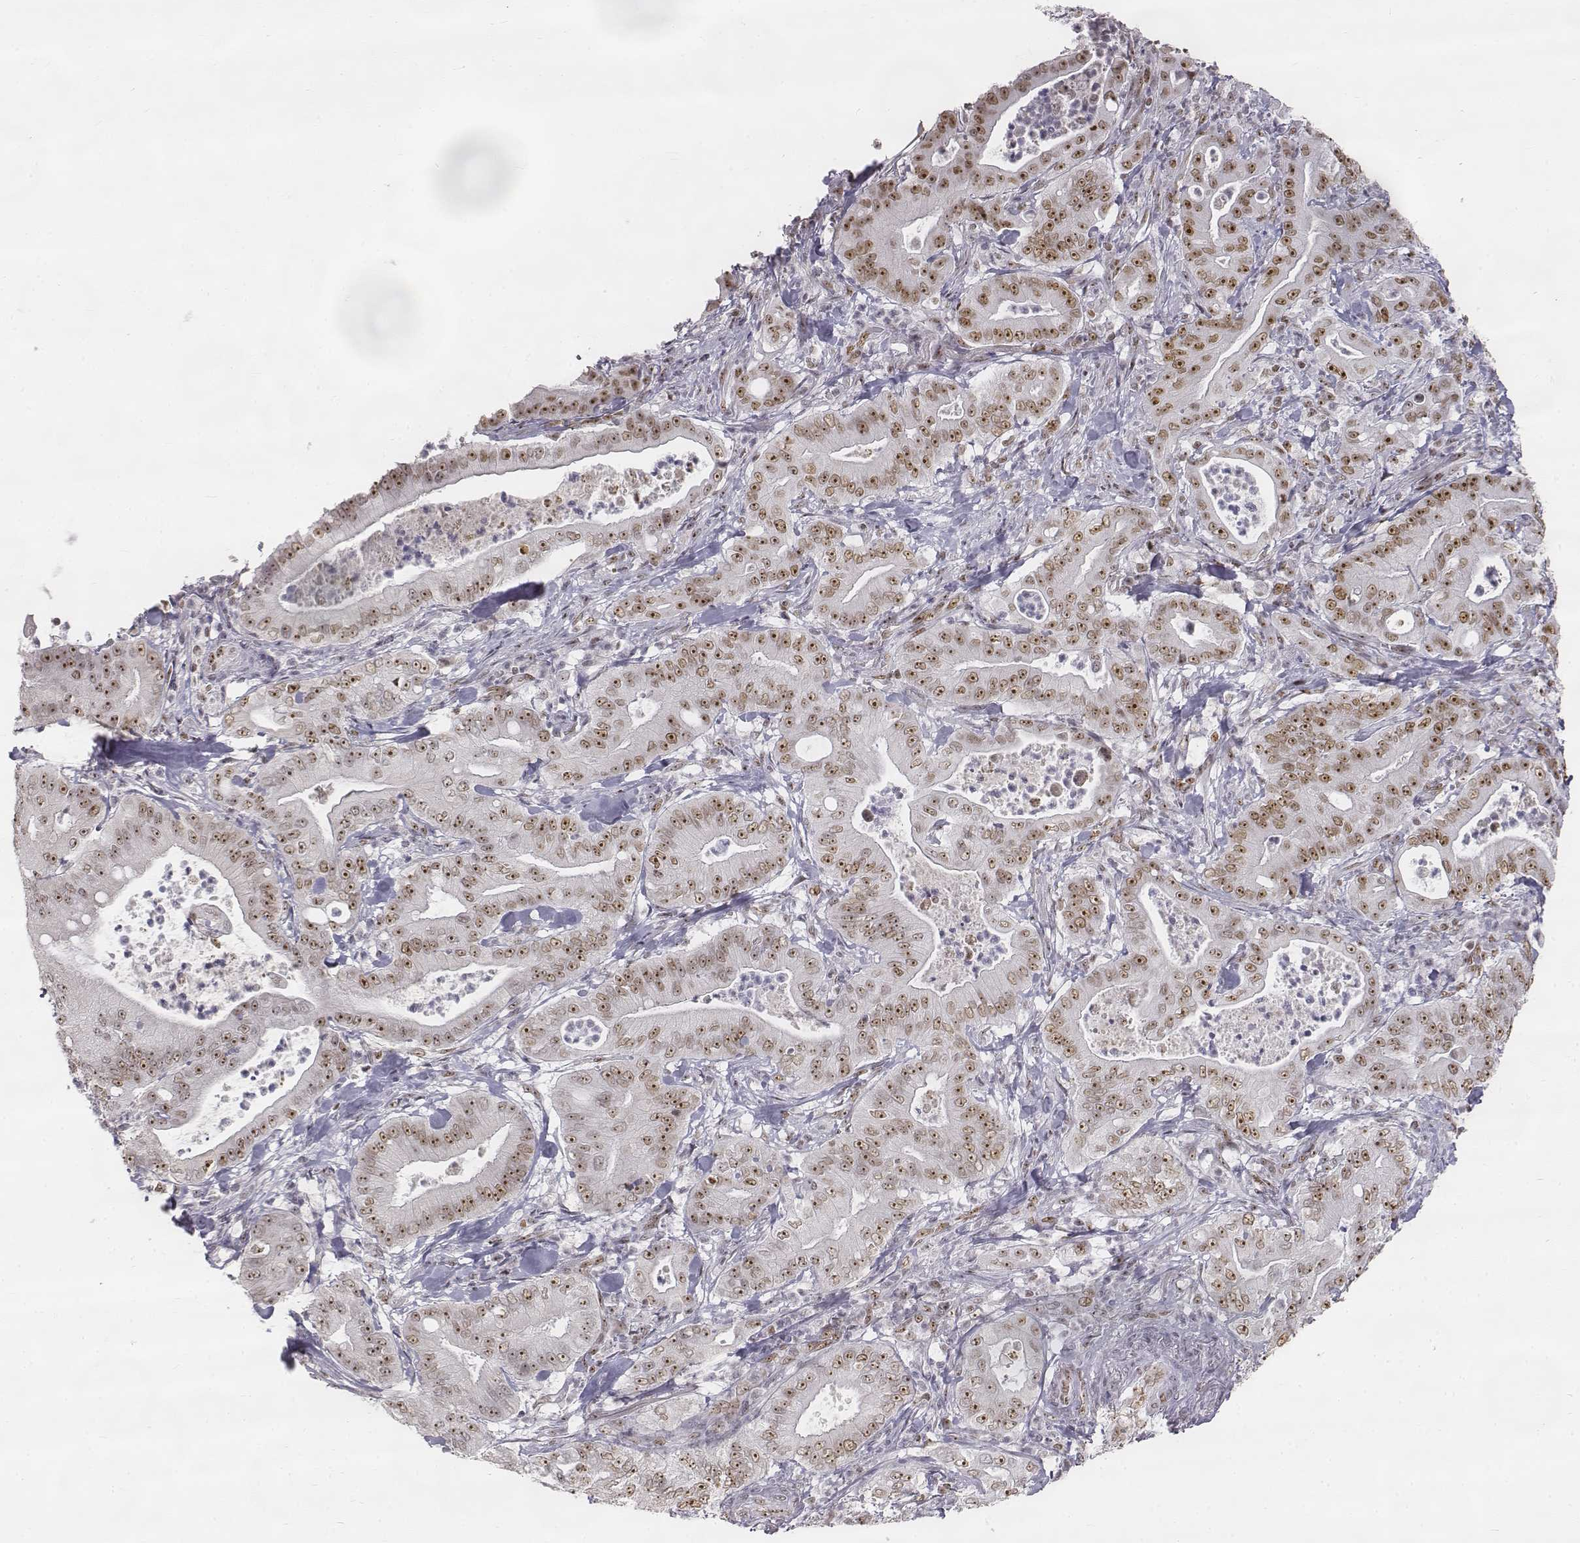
{"staining": {"intensity": "weak", "quantity": ">75%", "location": "nuclear"}, "tissue": "pancreatic cancer", "cell_type": "Tumor cells", "image_type": "cancer", "snomed": [{"axis": "morphology", "description": "Adenocarcinoma, NOS"}, {"axis": "topography", "description": "Pancreas"}], "caption": "Pancreatic adenocarcinoma stained for a protein (brown) exhibits weak nuclear positive positivity in about >75% of tumor cells.", "gene": "PHF6", "patient": {"sex": "male", "age": 71}}